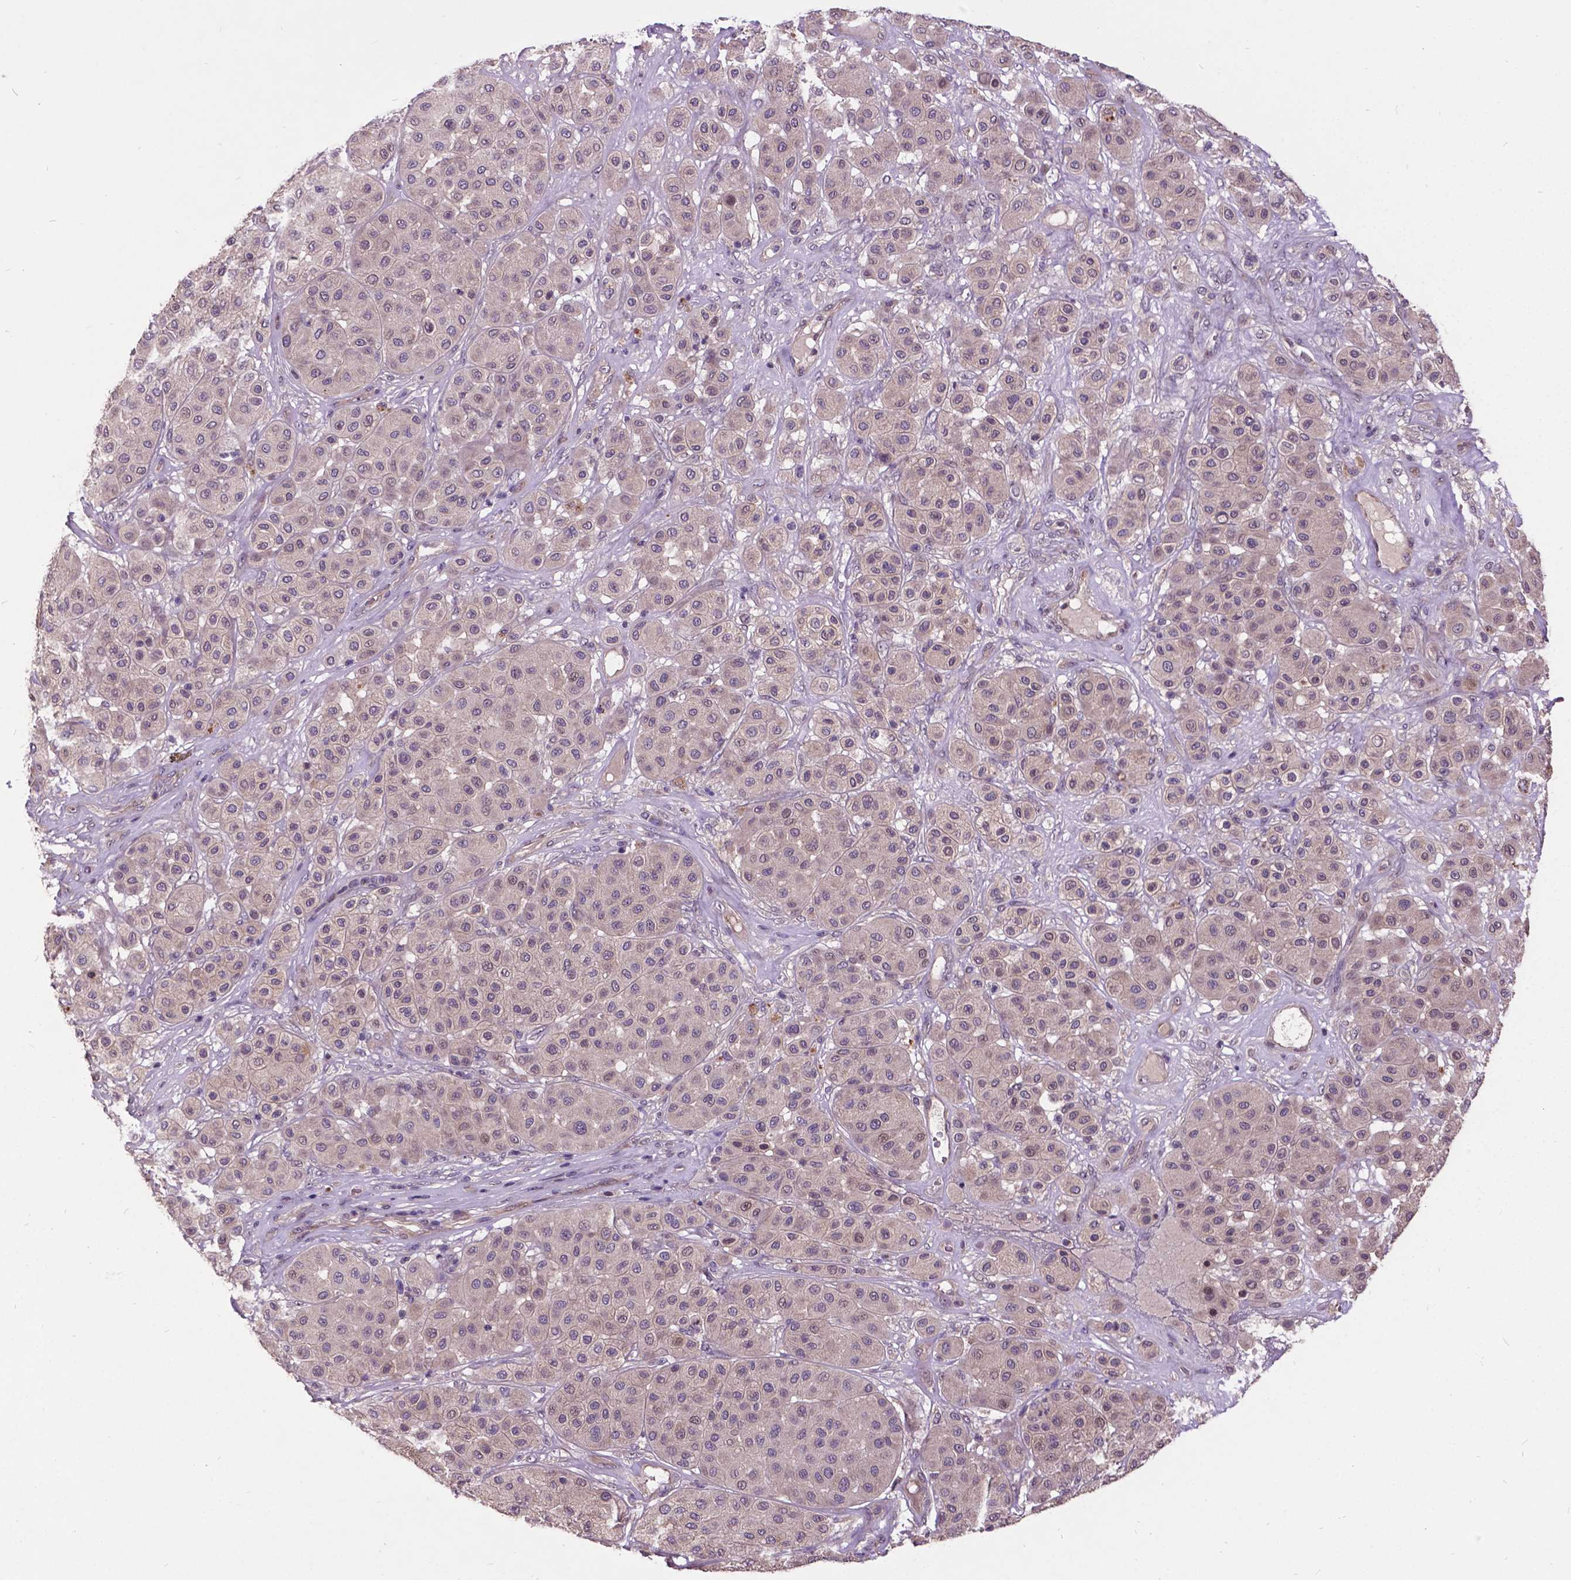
{"staining": {"intensity": "moderate", "quantity": "<25%", "location": "nuclear"}, "tissue": "melanoma", "cell_type": "Tumor cells", "image_type": "cancer", "snomed": [{"axis": "morphology", "description": "Malignant melanoma, Metastatic site"}, {"axis": "topography", "description": "Smooth muscle"}], "caption": "IHC histopathology image of melanoma stained for a protein (brown), which shows low levels of moderate nuclear positivity in approximately <25% of tumor cells.", "gene": "AP1S3", "patient": {"sex": "male", "age": 41}}